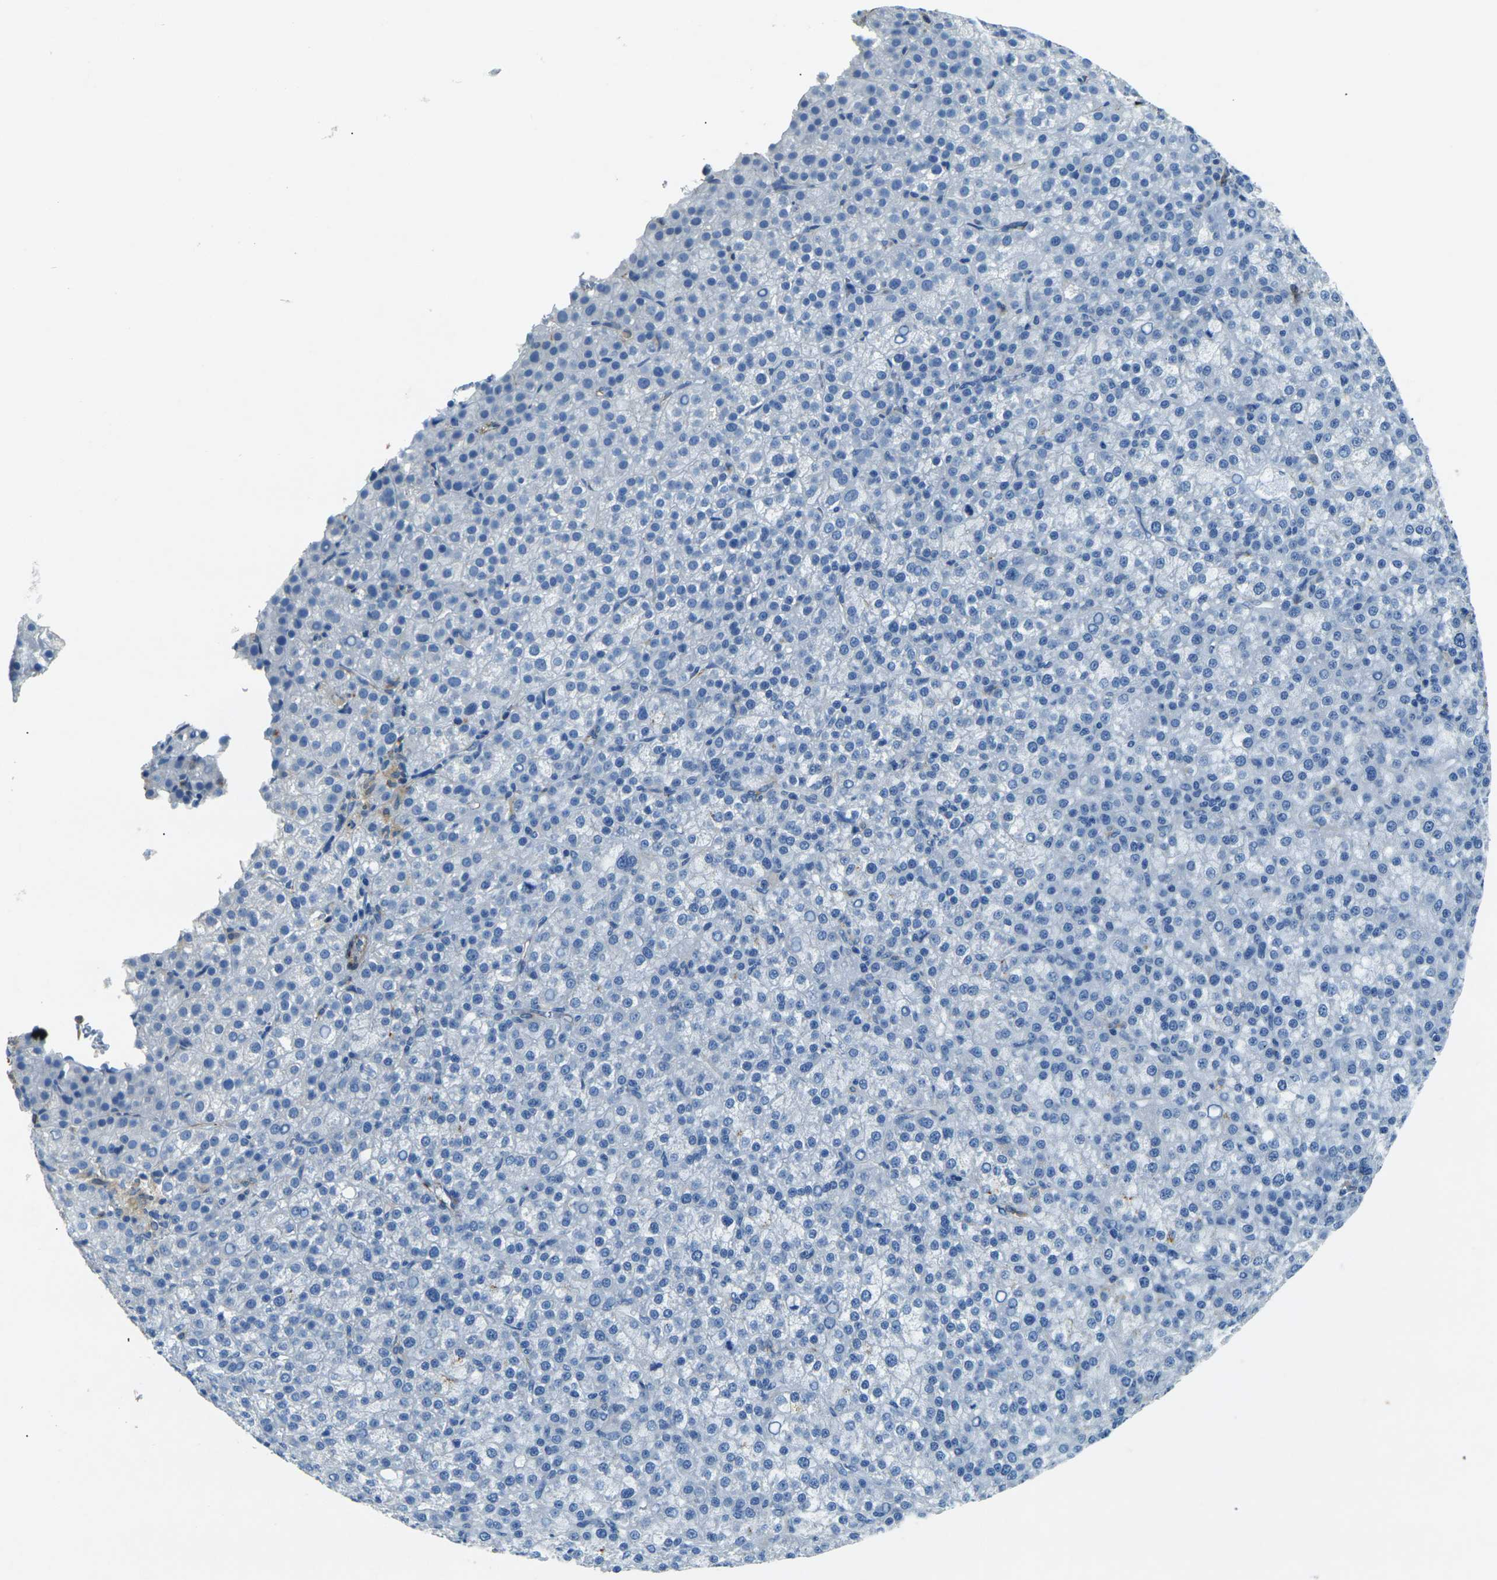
{"staining": {"intensity": "weak", "quantity": "<25%", "location": "cytoplasmic/membranous"}, "tissue": "liver cancer", "cell_type": "Tumor cells", "image_type": "cancer", "snomed": [{"axis": "morphology", "description": "Carcinoma, Hepatocellular, NOS"}, {"axis": "topography", "description": "Liver"}], "caption": "Tumor cells are negative for brown protein staining in liver cancer. (Stains: DAB (3,3'-diaminobenzidine) immunohistochemistry with hematoxylin counter stain, Microscopy: brightfield microscopy at high magnification).", "gene": "SORT1", "patient": {"sex": "female", "age": 58}}